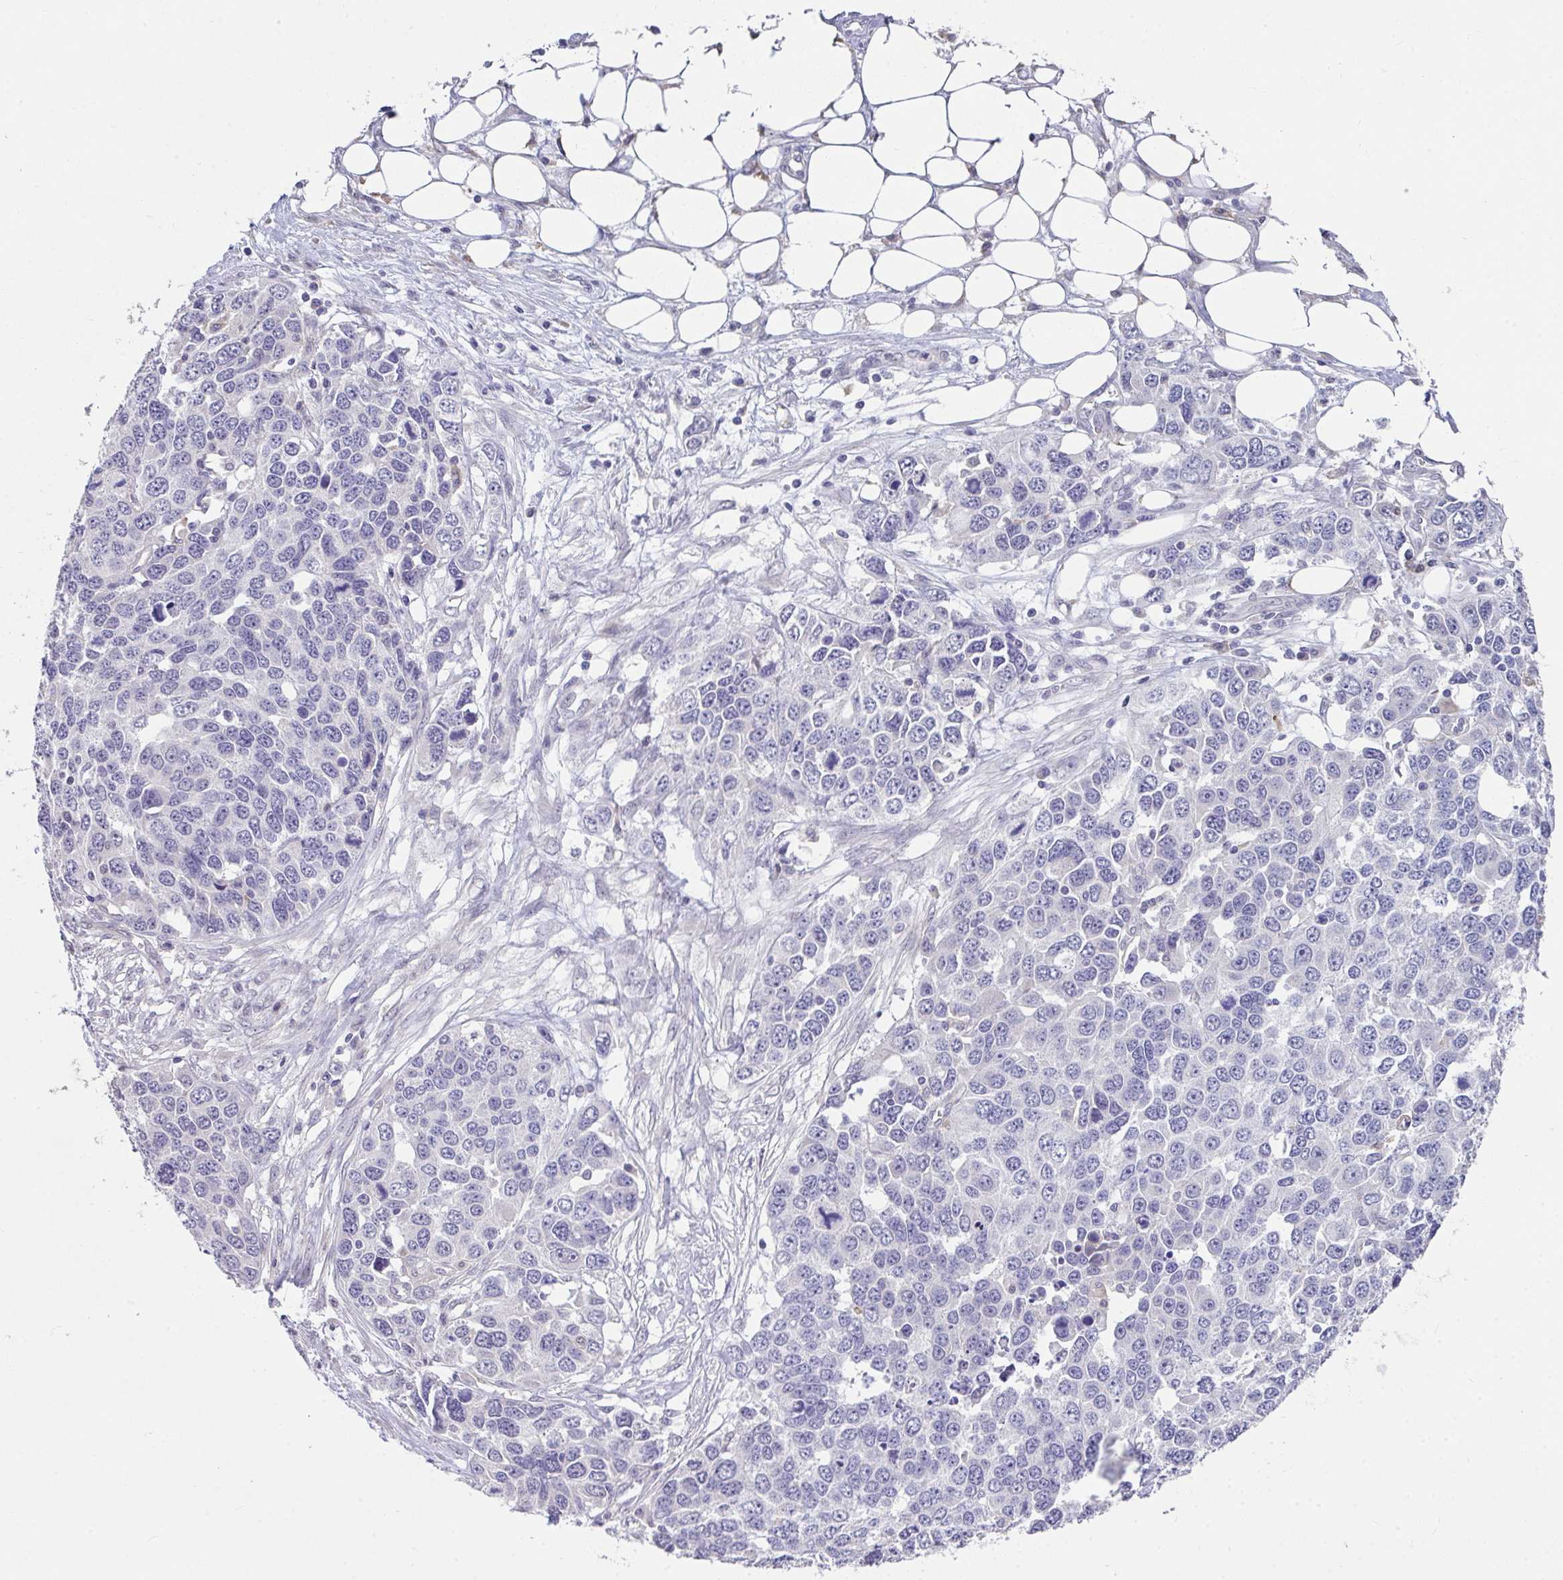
{"staining": {"intensity": "negative", "quantity": "none", "location": "none"}, "tissue": "ovarian cancer", "cell_type": "Tumor cells", "image_type": "cancer", "snomed": [{"axis": "morphology", "description": "Cystadenocarcinoma, serous, NOS"}, {"axis": "topography", "description": "Ovary"}], "caption": "Tumor cells show no significant protein positivity in ovarian cancer.", "gene": "GLTPD2", "patient": {"sex": "female", "age": 76}}